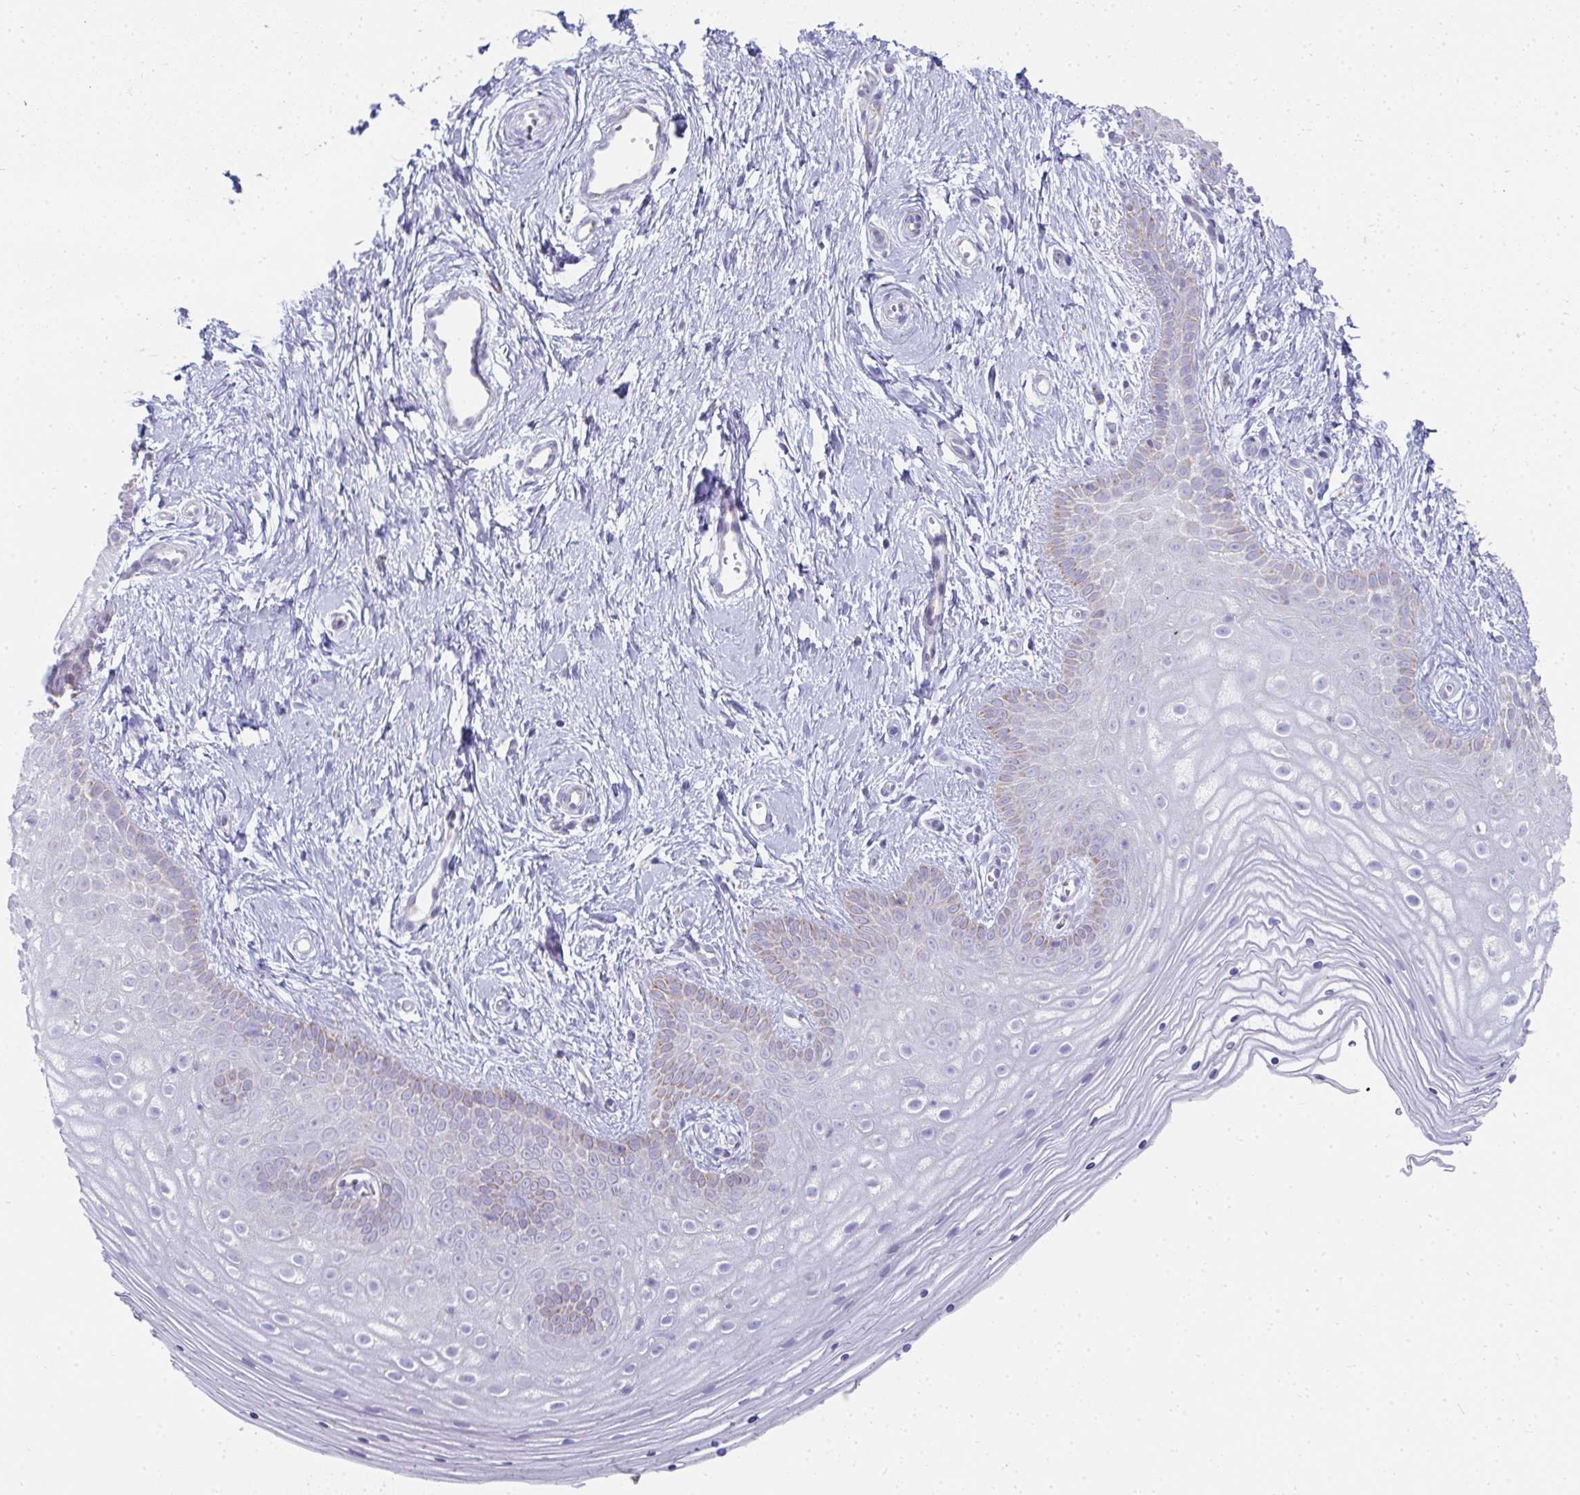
{"staining": {"intensity": "weak", "quantity": "<25%", "location": "cytoplasmic/membranous"}, "tissue": "vagina", "cell_type": "Squamous epithelial cells", "image_type": "normal", "snomed": [{"axis": "morphology", "description": "Normal tissue, NOS"}, {"axis": "topography", "description": "Vagina"}], "caption": "Immunohistochemistry (IHC) histopathology image of benign human vagina stained for a protein (brown), which reveals no positivity in squamous epithelial cells.", "gene": "SLC6A1", "patient": {"sex": "female", "age": 38}}